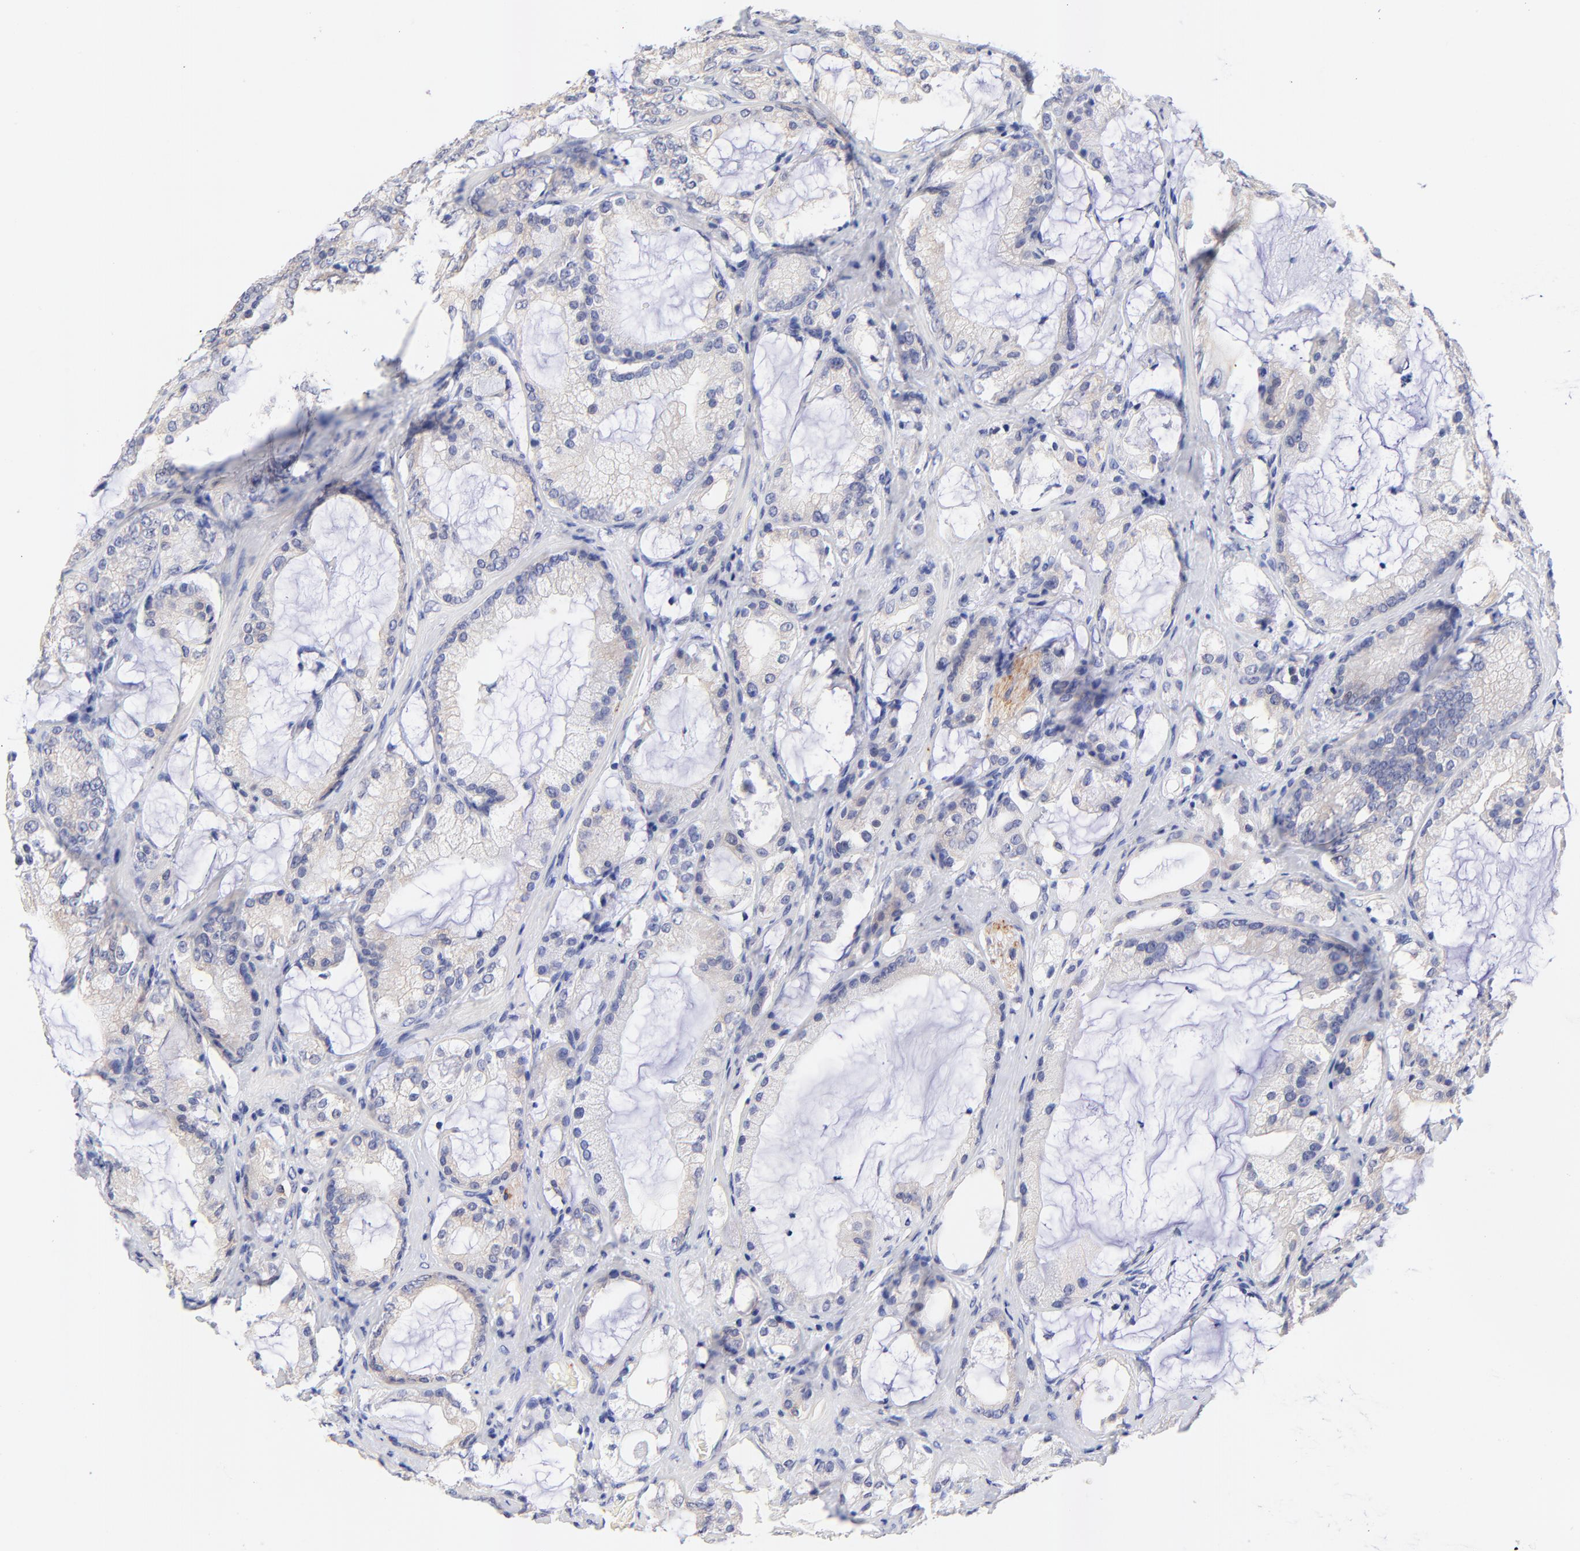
{"staining": {"intensity": "negative", "quantity": "none", "location": "none"}, "tissue": "prostate cancer", "cell_type": "Tumor cells", "image_type": "cancer", "snomed": [{"axis": "morphology", "description": "Adenocarcinoma, Medium grade"}, {"axis": "topography", "description": "Prostate"}], "caption": "Human prostate cancer (adenocarcinoma (medium-grade)) stained for a protein using IHC displays no staining in tumor cells.", "gene": "FAM117B", "patient": {"sex": "male", "age": 70}}